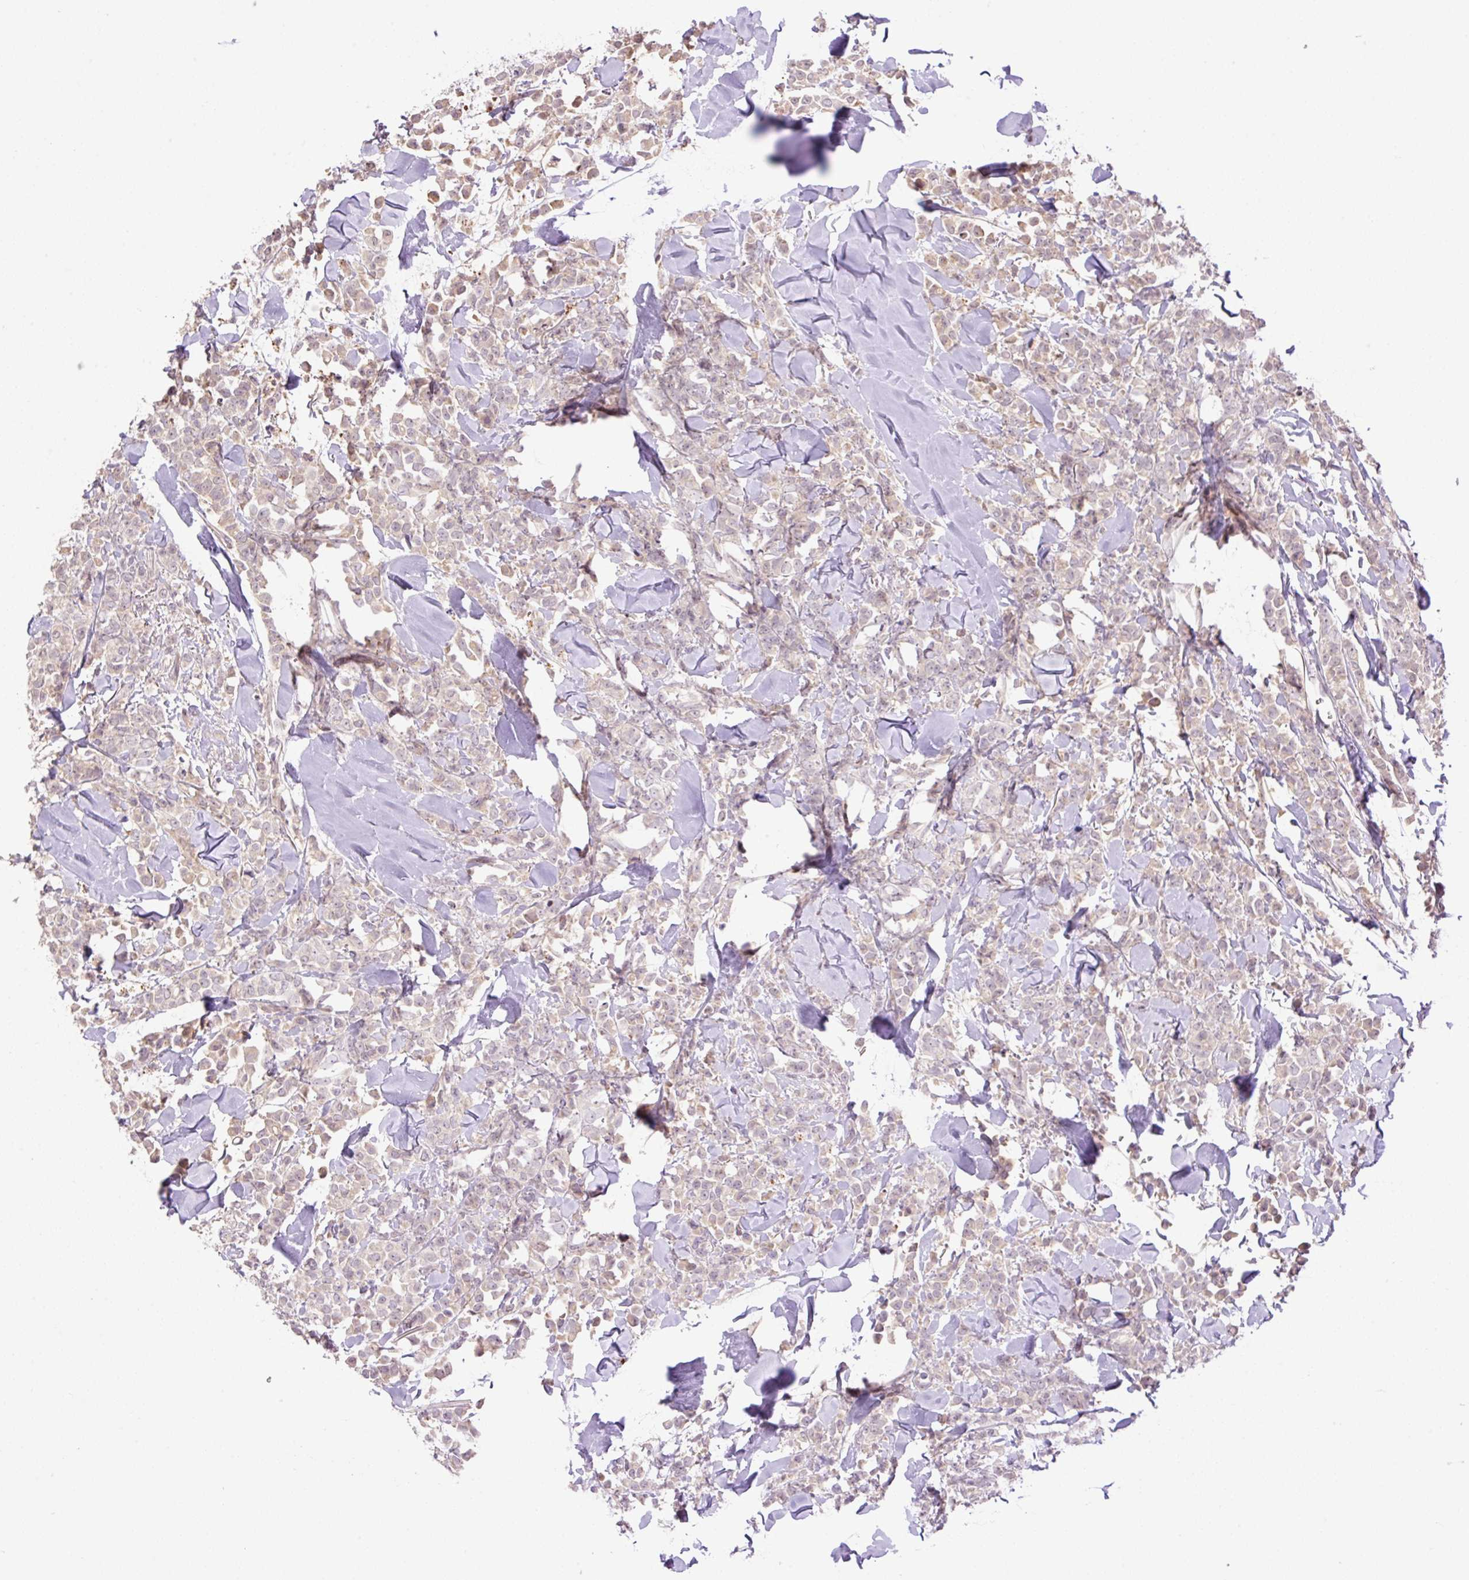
{"staining": {"intensity": "weak", "quantity": "25%-75%", "location": "cytoplasmic/membranous"}, "tissue": "breast cancer", "cell_type": "Tumor cells", "image_type": "cancer", "snomed": [{"axis": "morphology", "description": "Lobular carcinoma"}, {"axis": "topography", "description": "Breast"}], "caption": "Immunohistochemical staining of breast cancer displays weak cytoplasmic/membranous protein staining in about 25%-75% of tumor cells.", "gene": "HABP4", "patient": {"sex": "female", "age": 91}}